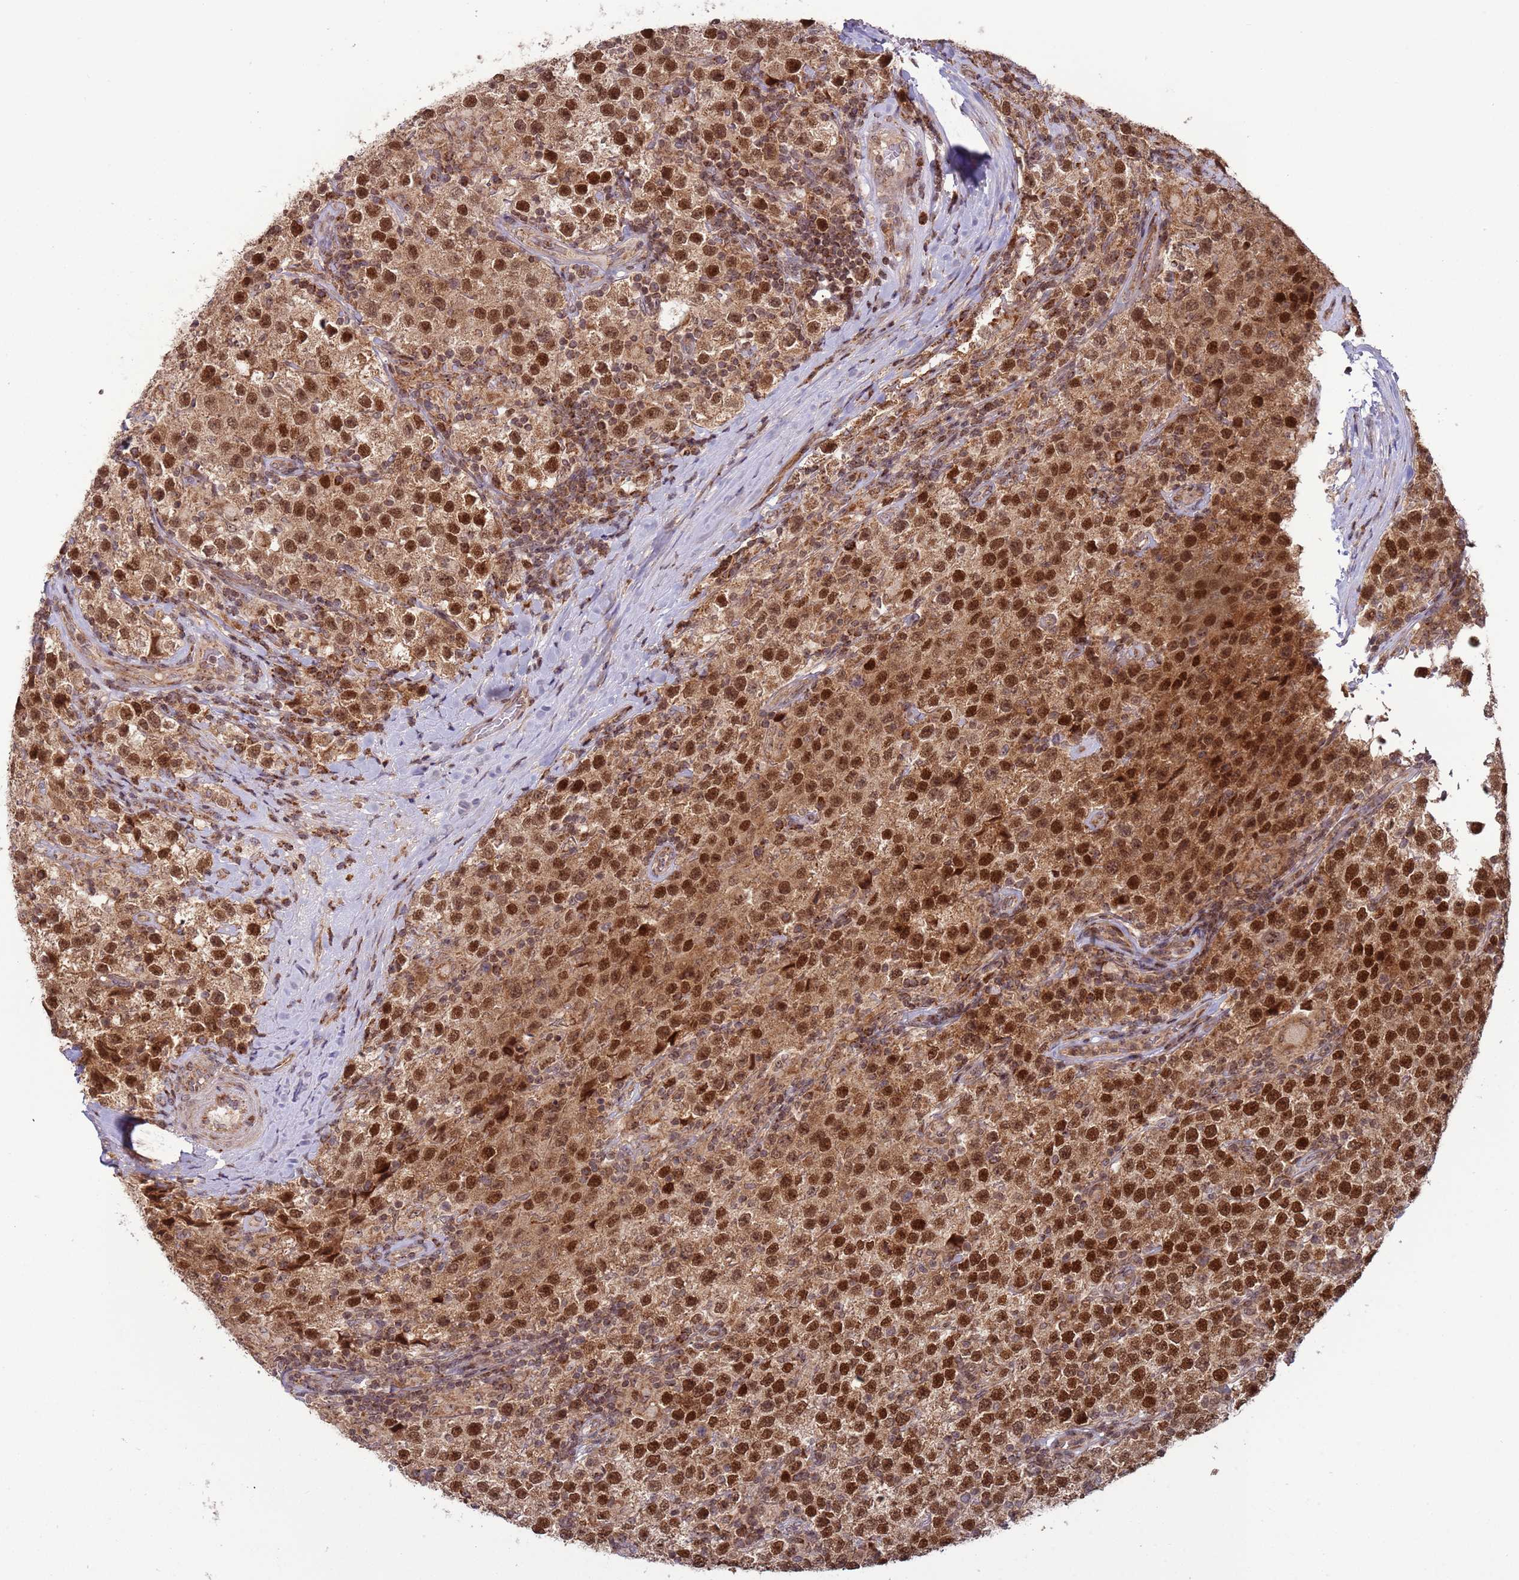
{"staining": {"intensity": "strong", "quantity": ">75%", "location": "nuclear"}, "tissue": "testis cancer", "cell_type": "Tumor cells", "image_type": "cancer", "snomed": [{"axis": "morphology", "description": "Seminoma, NOS"}, {"axis": "morphology", "description": "Carcinoma, Embryonal, NOS"}, {"axis": "topography", "description": "Testis"}], "caption": "Testis seminoma tissue displays strong nuclear expression in approximately >75% of tumor cells, visualized by immunohistochemistry.", "gene": "RCOR2", "patient": {"sex": "male", "age": 41}}